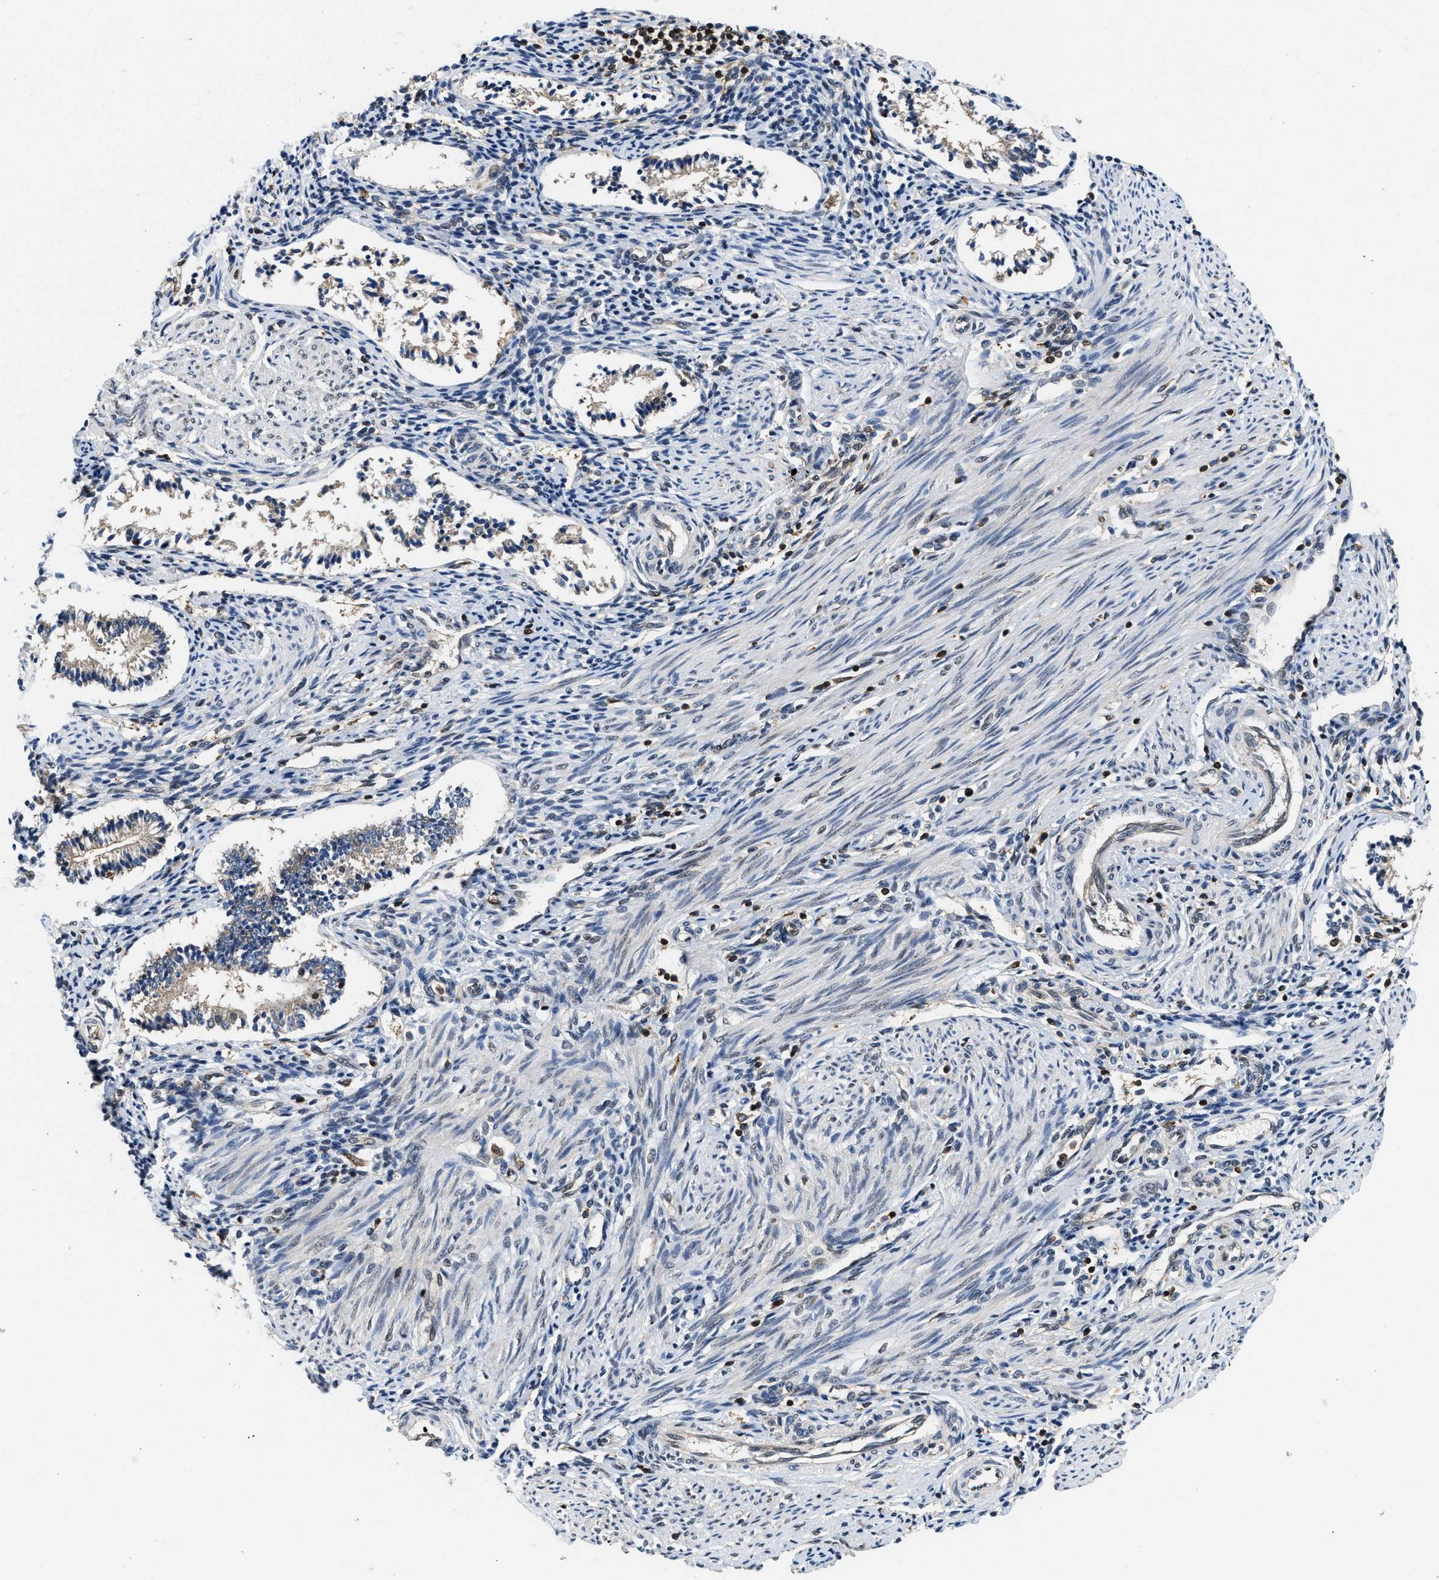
{"staining": {"intensity": "weak", "quantity": "25%-75%", "location": "nuclear"}, "tissue": "endometrium", "cell_type": "Cells in endometrial stroma", "image_type": "normal", "snomed": [{"axis": "morphology", "description": "Normal tissue, NOS"}, {"axis": "topography", "description": "Endometrium"}], "caption": "Endometrium stained with DAB immunohistochemistry shows low levels of weak nuclear expression in about 25%-75% of cells in endometrial stroma. (DAB (3,3'-diaminobenzidine) IHC with brightfield microscopy, high magnification).", "gene": "ATF7IP", "patient": {"sex": "female", "age": 42}}